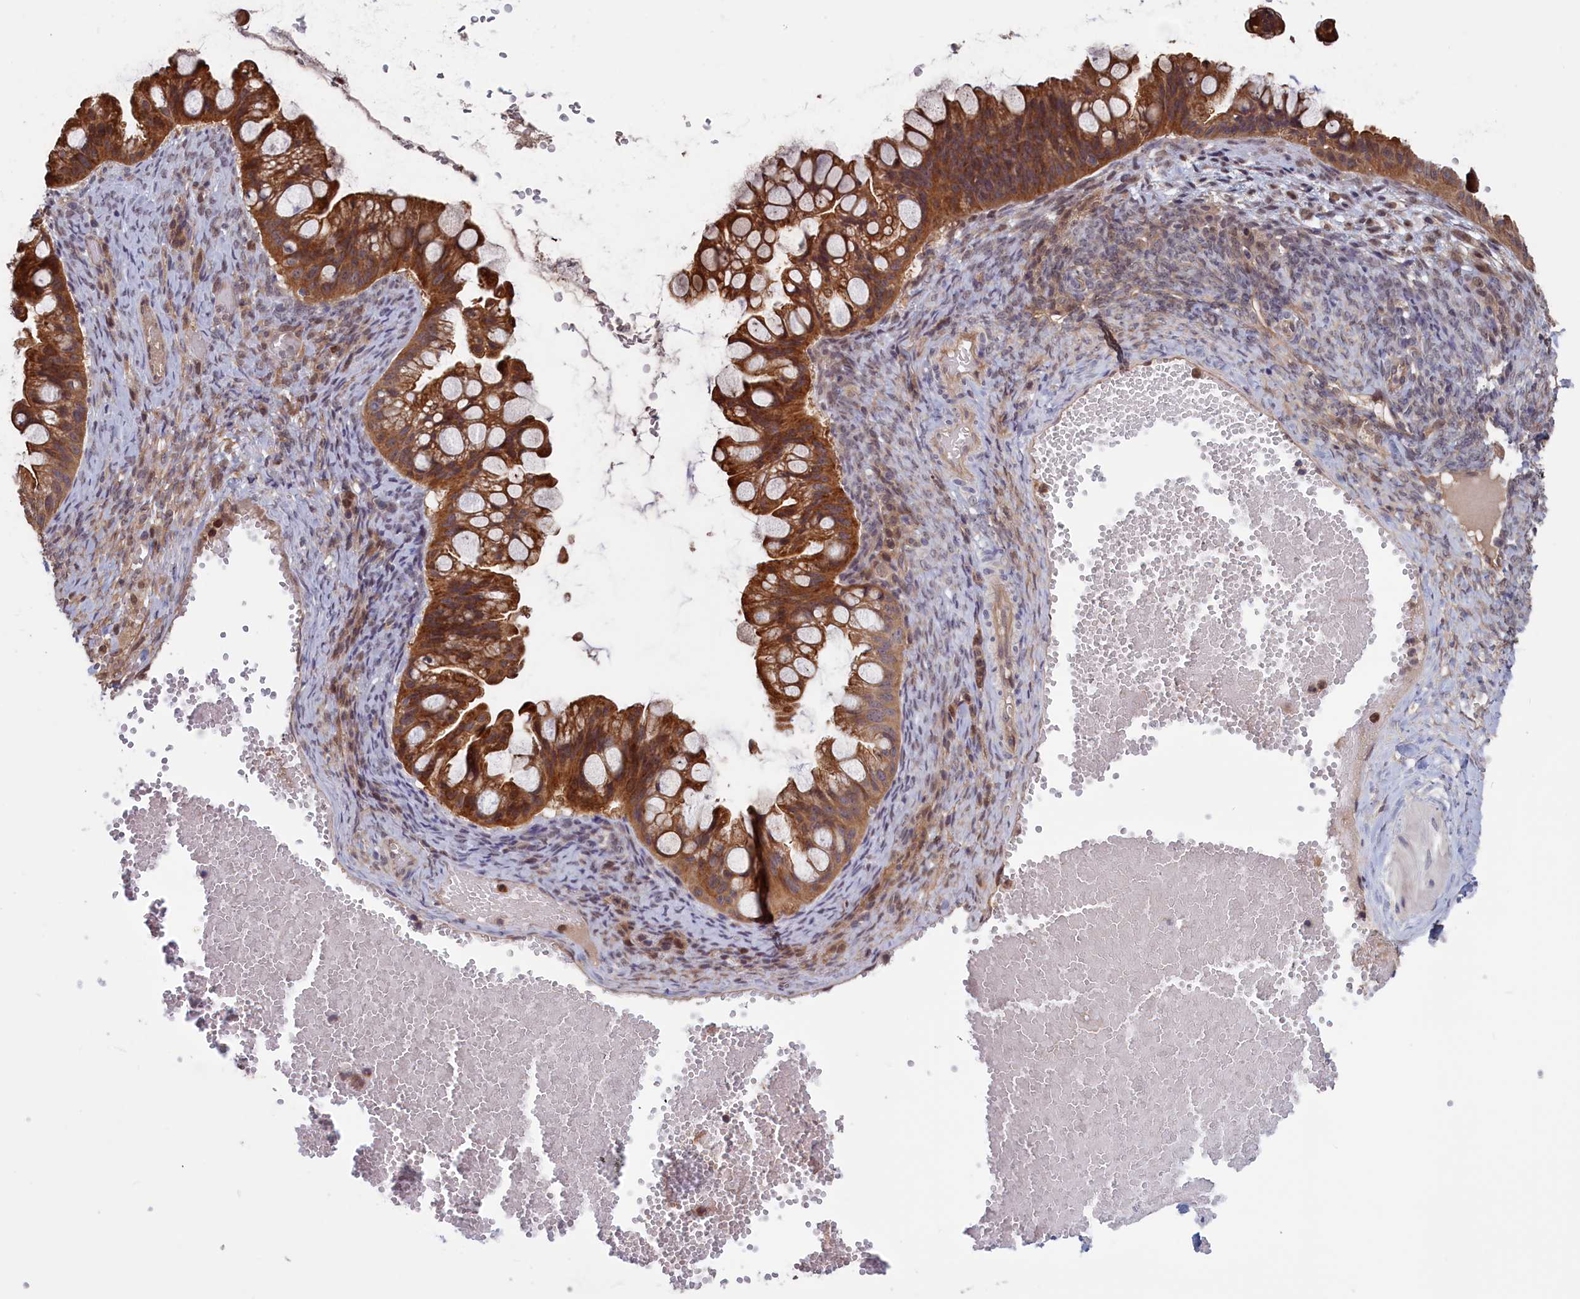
{"staining": {"intensity": "strong", "quantity": ">75%", "location": "cytoplasmic/membranous"}, "tissue": "ovarian cancer", "cell_type": "Tumor cells", "image_type": "cancer", "snomed": [{"axis": "morphology", "description": "Cystadenocarcinoma, mucinous, NOS"}, {"axis": "topography", "description": "Ovary"}], "caption": "An immunohistochemistry histopathology image of tumor tissue is shown. Protein staining in brown shows strong cytoplasmic/membranous positivity in ovarian cancer (mucinous cystadenocarcinoma) within tumor cells.", "gene": "PLP2", "patient": {"sex": "female", "age": 73}}